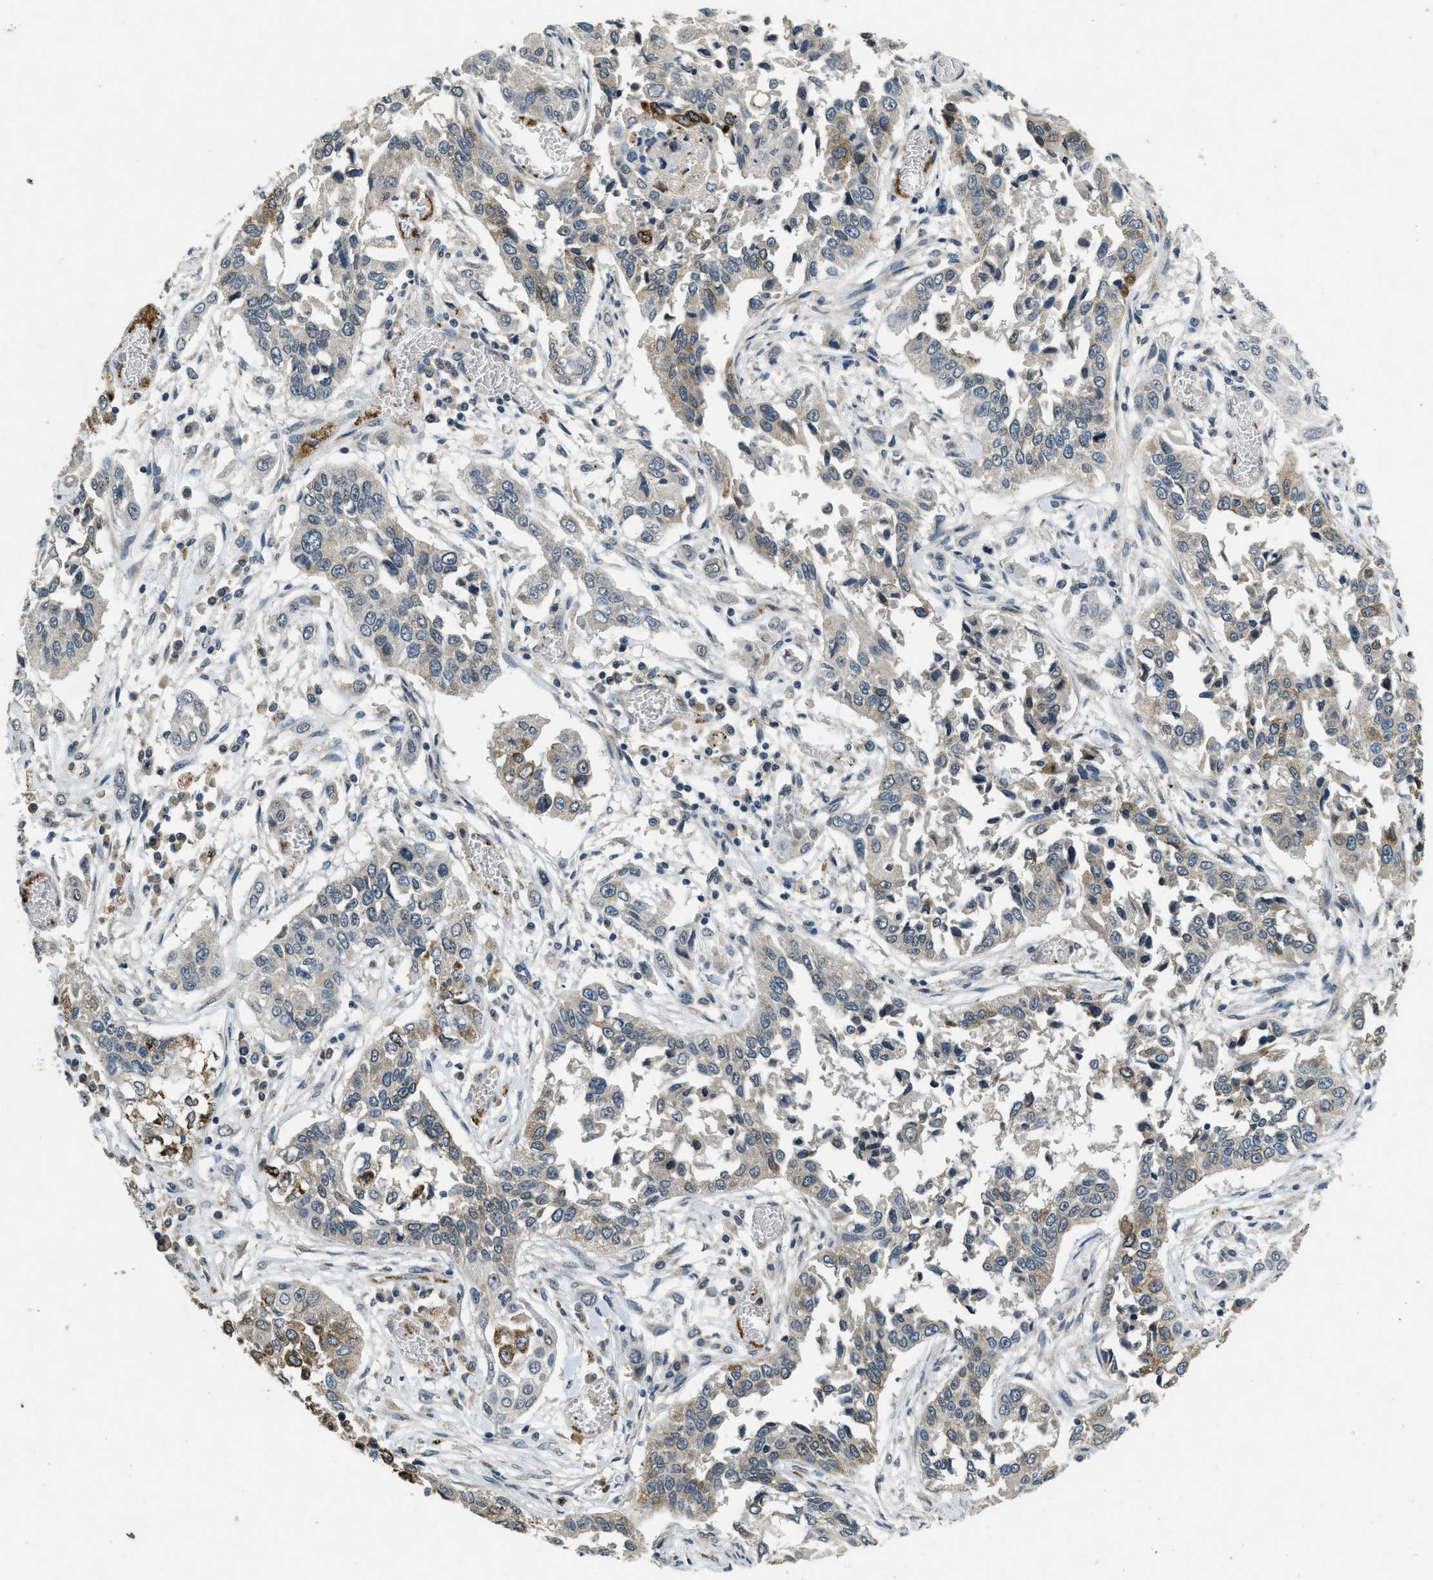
{"staining": {"intensity": "weak", "quantity": "<25%", "location": "cytoplasmic/membranous"}, "tissue": "lung cancer", "cell_type": "Tumor cells", "image_type": "cancer", "snomed": [{"axis": "morphology", "description": "Squamous cell carcinoma, NOS"}, {"axis": "topography", "description": "Lung"}], "caption": "Human lung cancer (squamous cell carcinoma) stained for a protein using IHC displays no staining in tumor cells.", "gene": "RAB3D", "patient": {"sex": "male", "age": 71}}